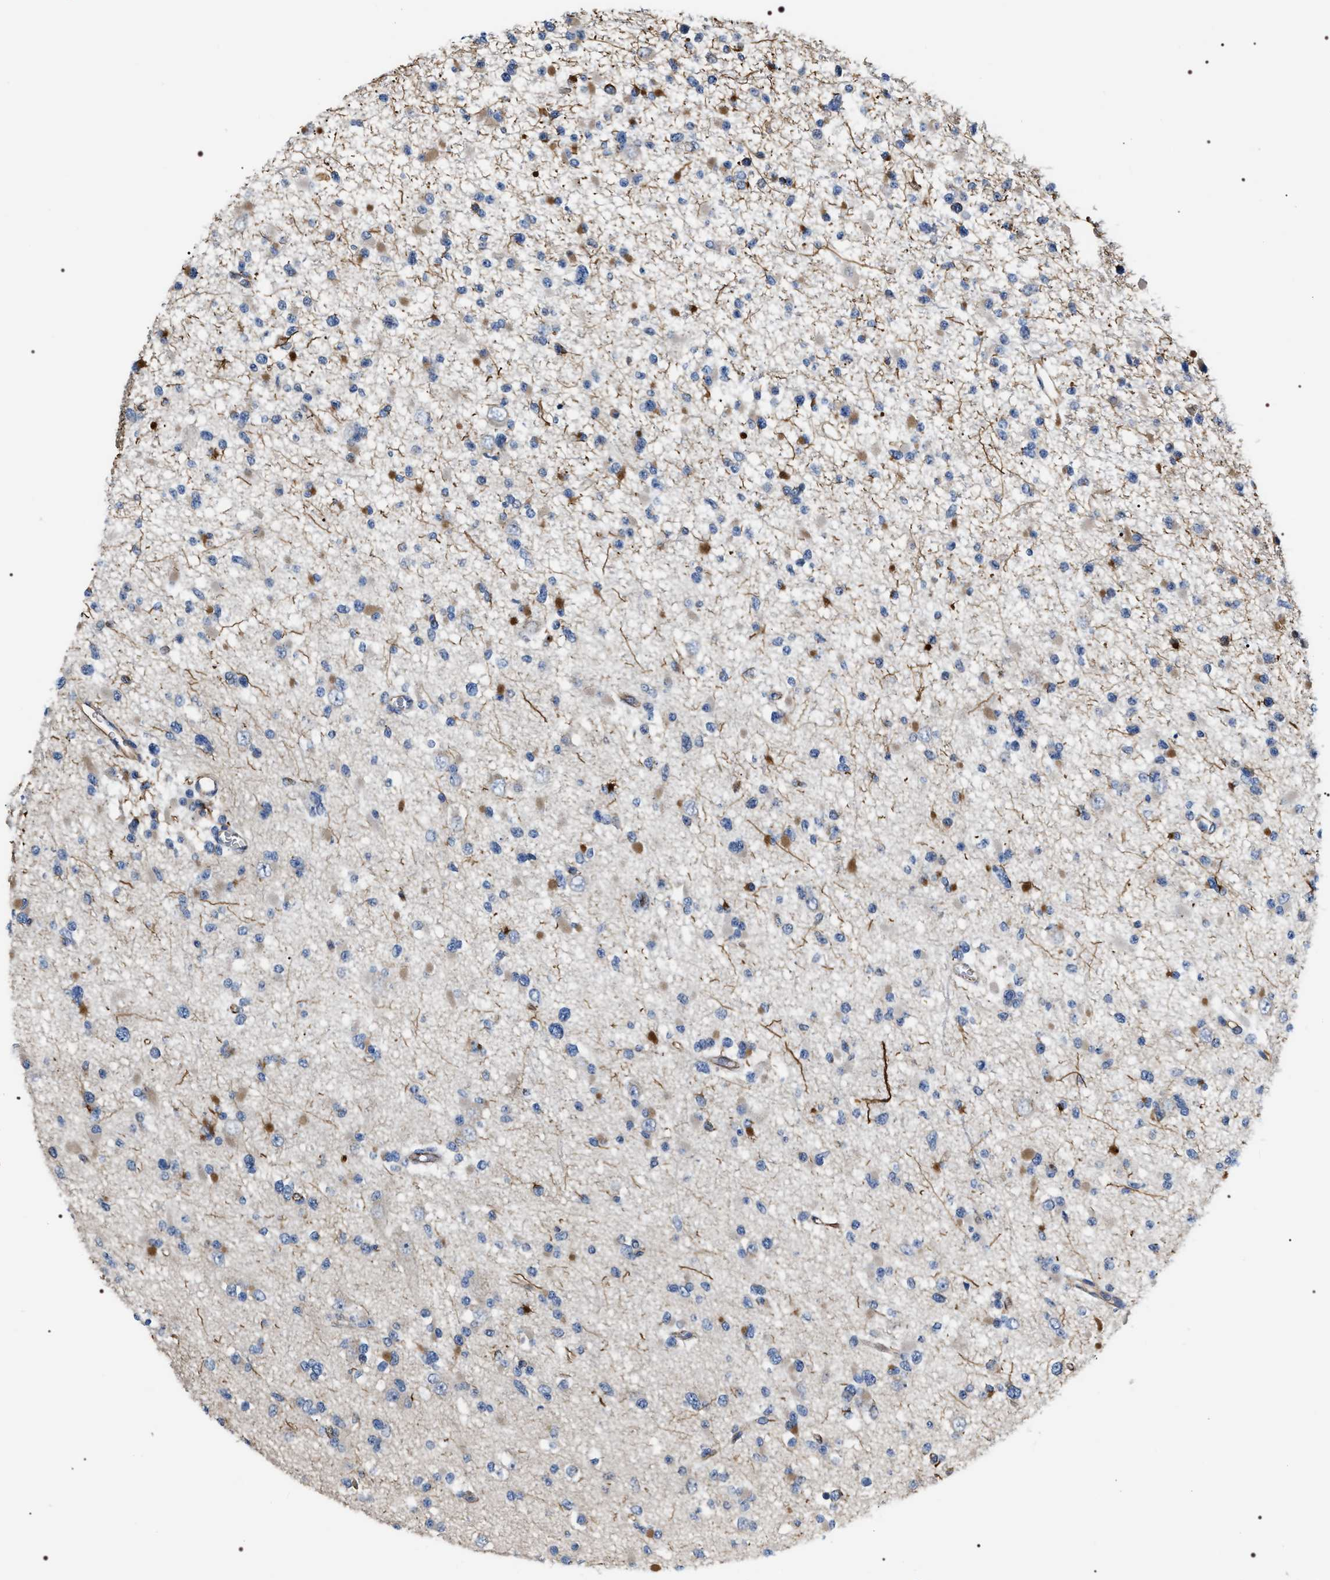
{"staining": {"intensity": "moderate", "quantity": "<25%", "location": "cytoplasmic/membranous"}, "tissue": "glioma", "cell_type": "Tumor cells", "image_type": "cancer", "snomed": [{"axis": "morphology", "description": "Glioma, malignant, Low grade"}, {"axis": "topography", "description": "Brain"}], "caption": "Human malignant glioma (low-grade) stained for a protein (brown) reveals moderate cytoplasmic/membranous positive expression in approximately <25% of tumor cells.", "gene": "PKD1L1", "patient": {"sex": "female", "age": 22}}